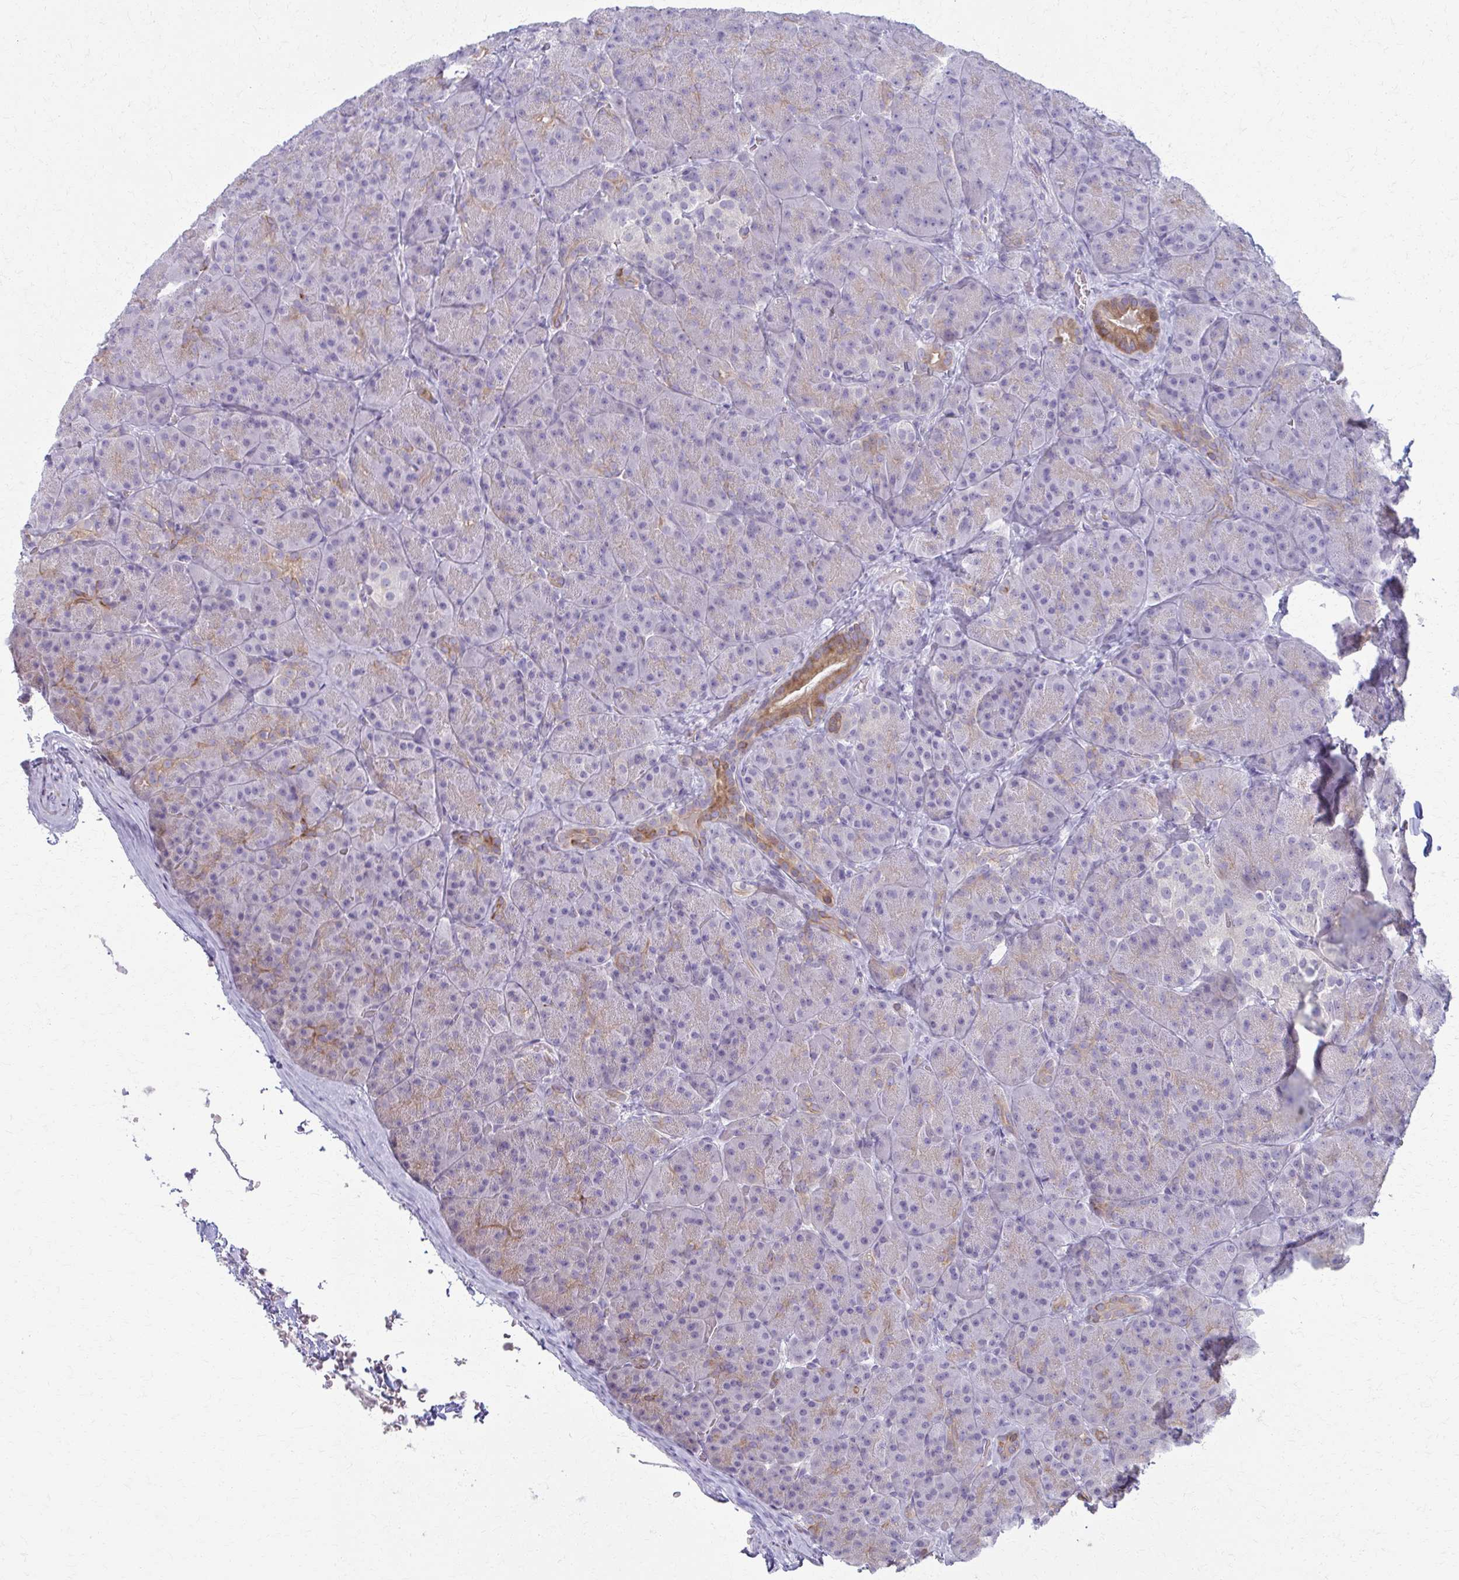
{"staining": {"intensity": "moderate", "quantity": "<25%", "location": "cytoplasmic/membranous"}, "tissue": "pancreas", "cell_type": "Exocrine glandular cells", "image_type": "normal", "snomed": [{"axis": "morphology", "description": "Normal tissue, NOS"}, {"axis": "topography", "description": "Pancreas"}], "caption": "Immunohistochemistry (DAB (3,3'-diaminobenzidine)) staining of benign human pancreas reveals moderate cytoplasmic/membranous protein positivity in approximately <25% of exocrine glandular cells.", "gene": "ENSG00000275249", "patient": {"sex": "male", "age": 57}}